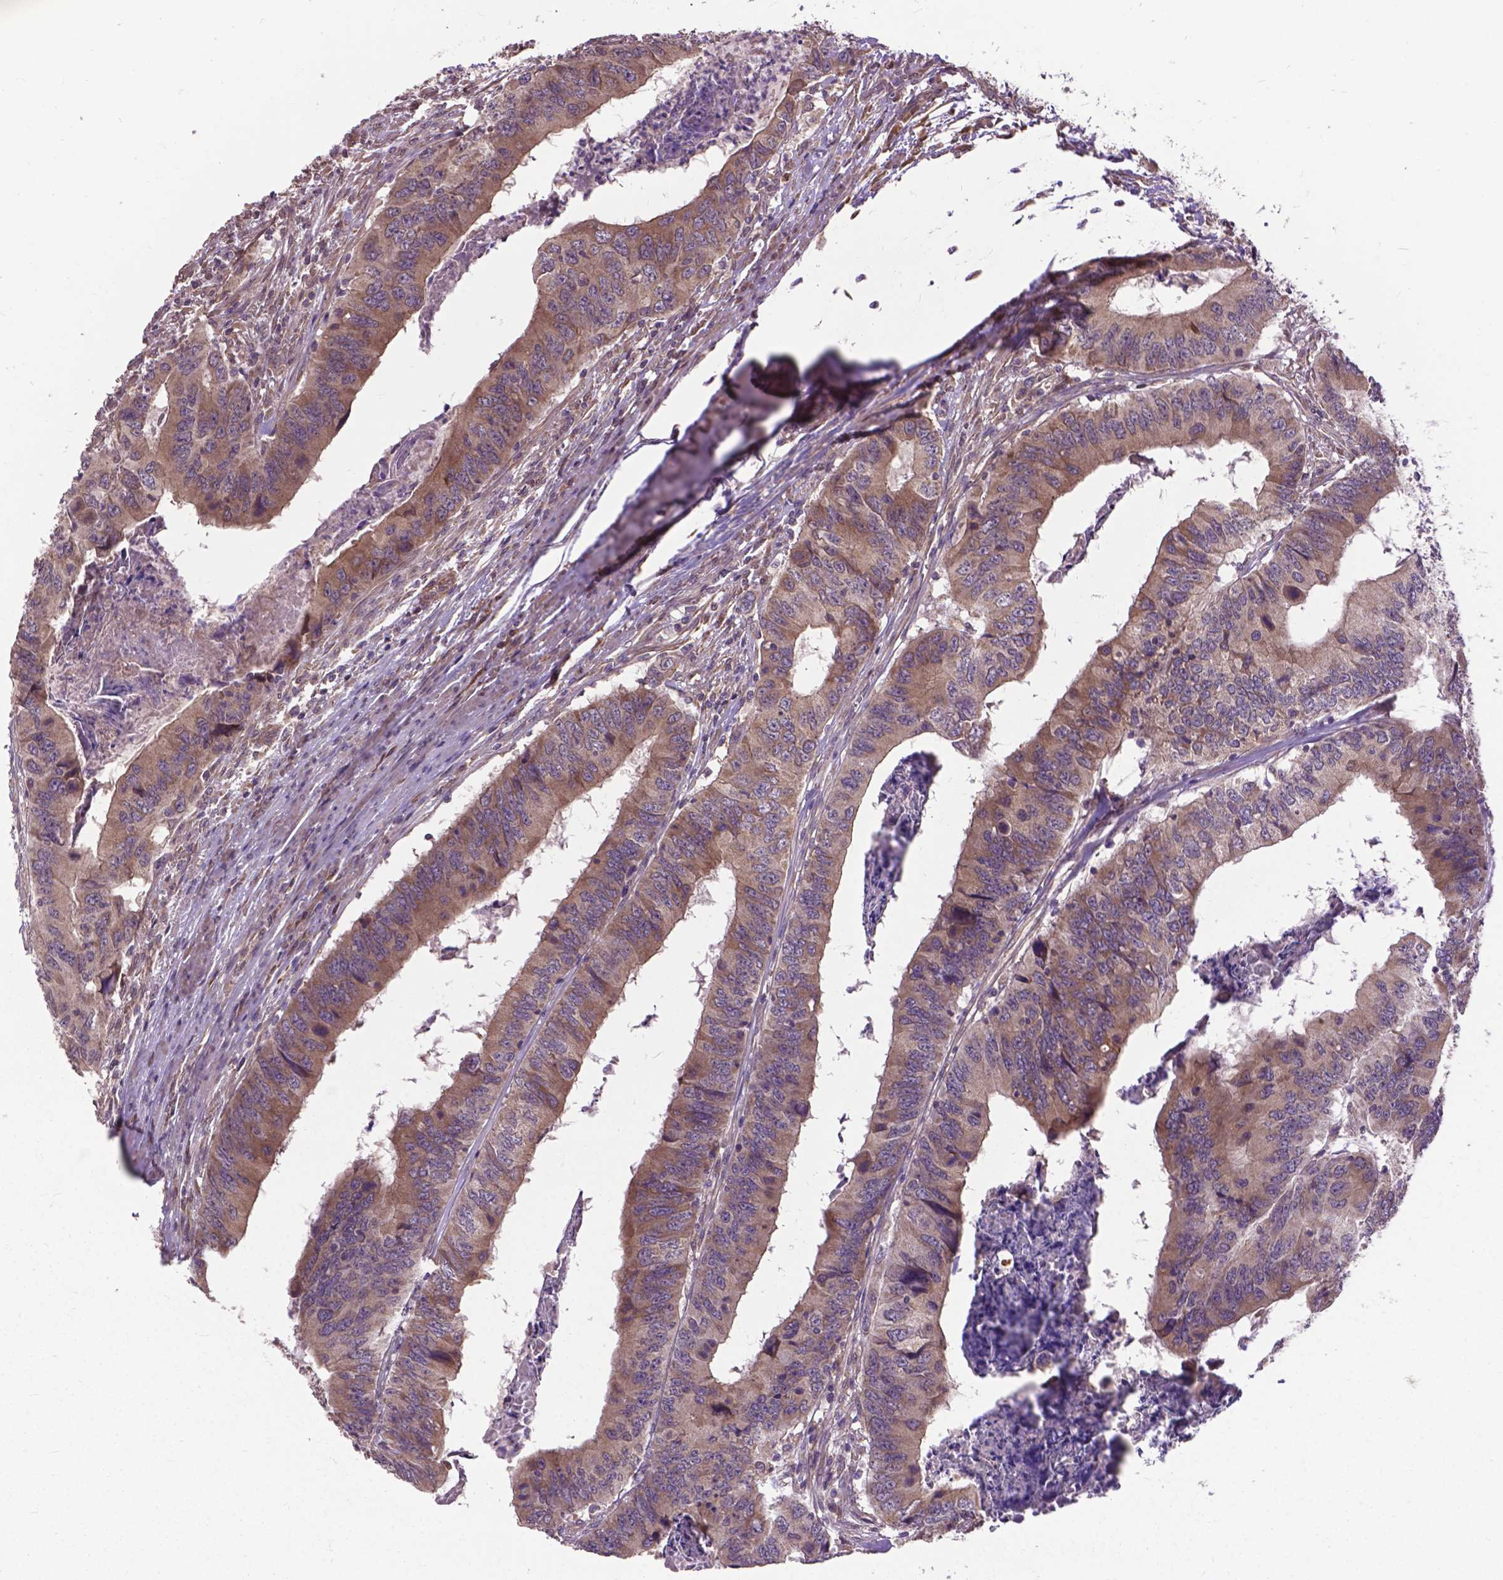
{"staining": {"intensity": "moderate", "quantity": ">75%", "location": "cytoplasmic/membranous"}, "tissue": "colorectal cancer", "cell_type": "Tumor cells", "image_type": "cancer", "snomed": [{"axis": "morphology", "description": "Adenocarcinoma, NOS"}, {"axis": "topography", "description": "Colon"}], "caption": "Immunohistochemistry (IHC) histopathology image of human colorectal adenocarcinoma stained for a protein (brown), which demonstrates medium levels of moderate cytoplasmic/membranous positivity in about >75% of tumor cells.", "gene": "ZNF616", "patient": {"sex": "male", "age": 53}}